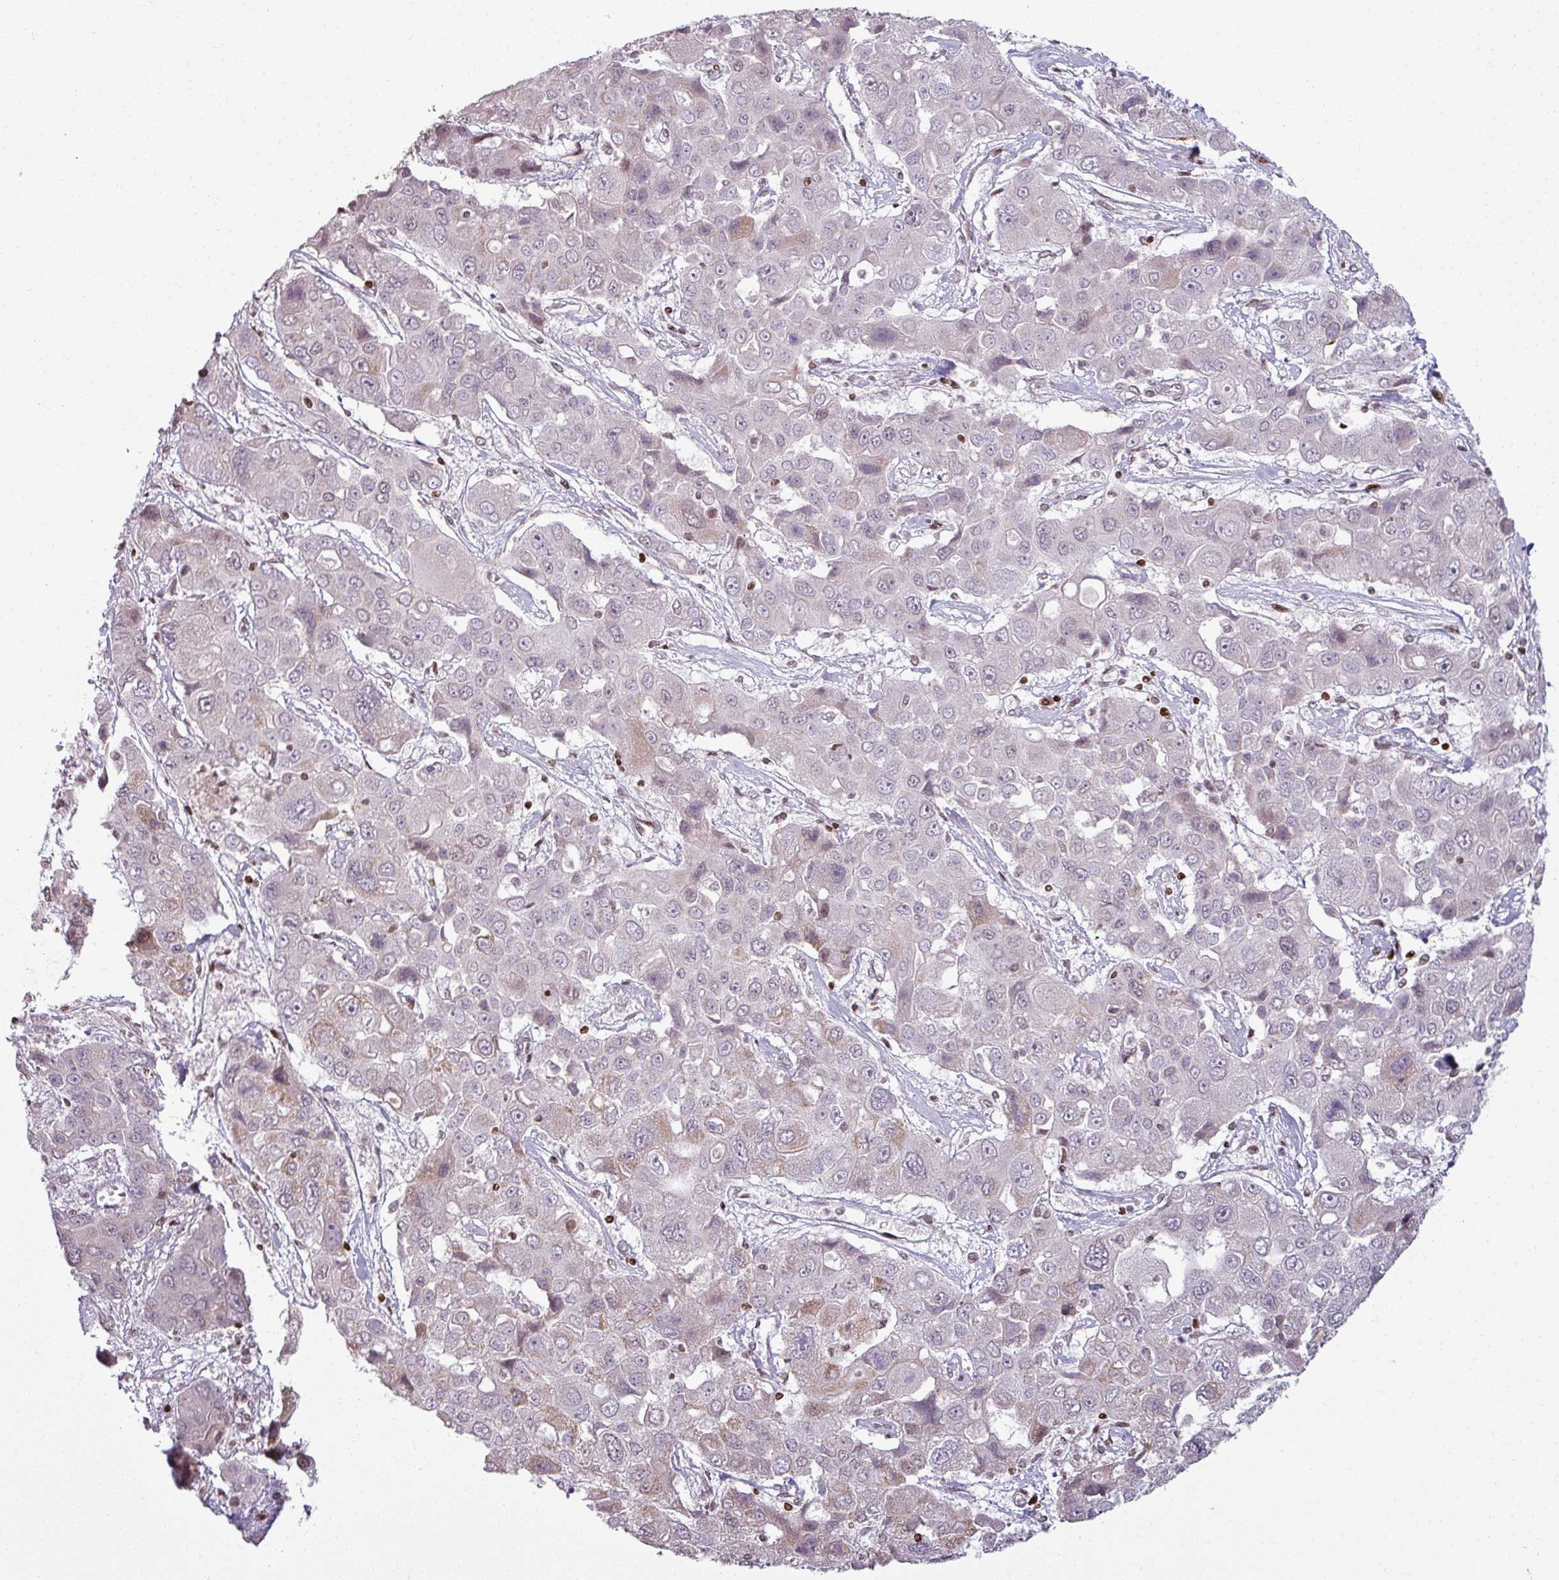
{"staining": {"intensity": "negative", "quantity": "none", "location": "none"}, "tissue": "liver cancer", "cell_type": "Tumor cells", "image_type": "cancer", "snomed": [{"axis": "morphology", "description": "Cholangiocarcinoma"}, {"axis": "topography", "description": "Liver"}], "caption": "The immunohistochemistry micrograph has no significant positivity in tumor cells of liver cancer (cholangiocarcinoma) tissue.", "gene": "NCOR1", "patient": {"sex": "male", "age": 67}}